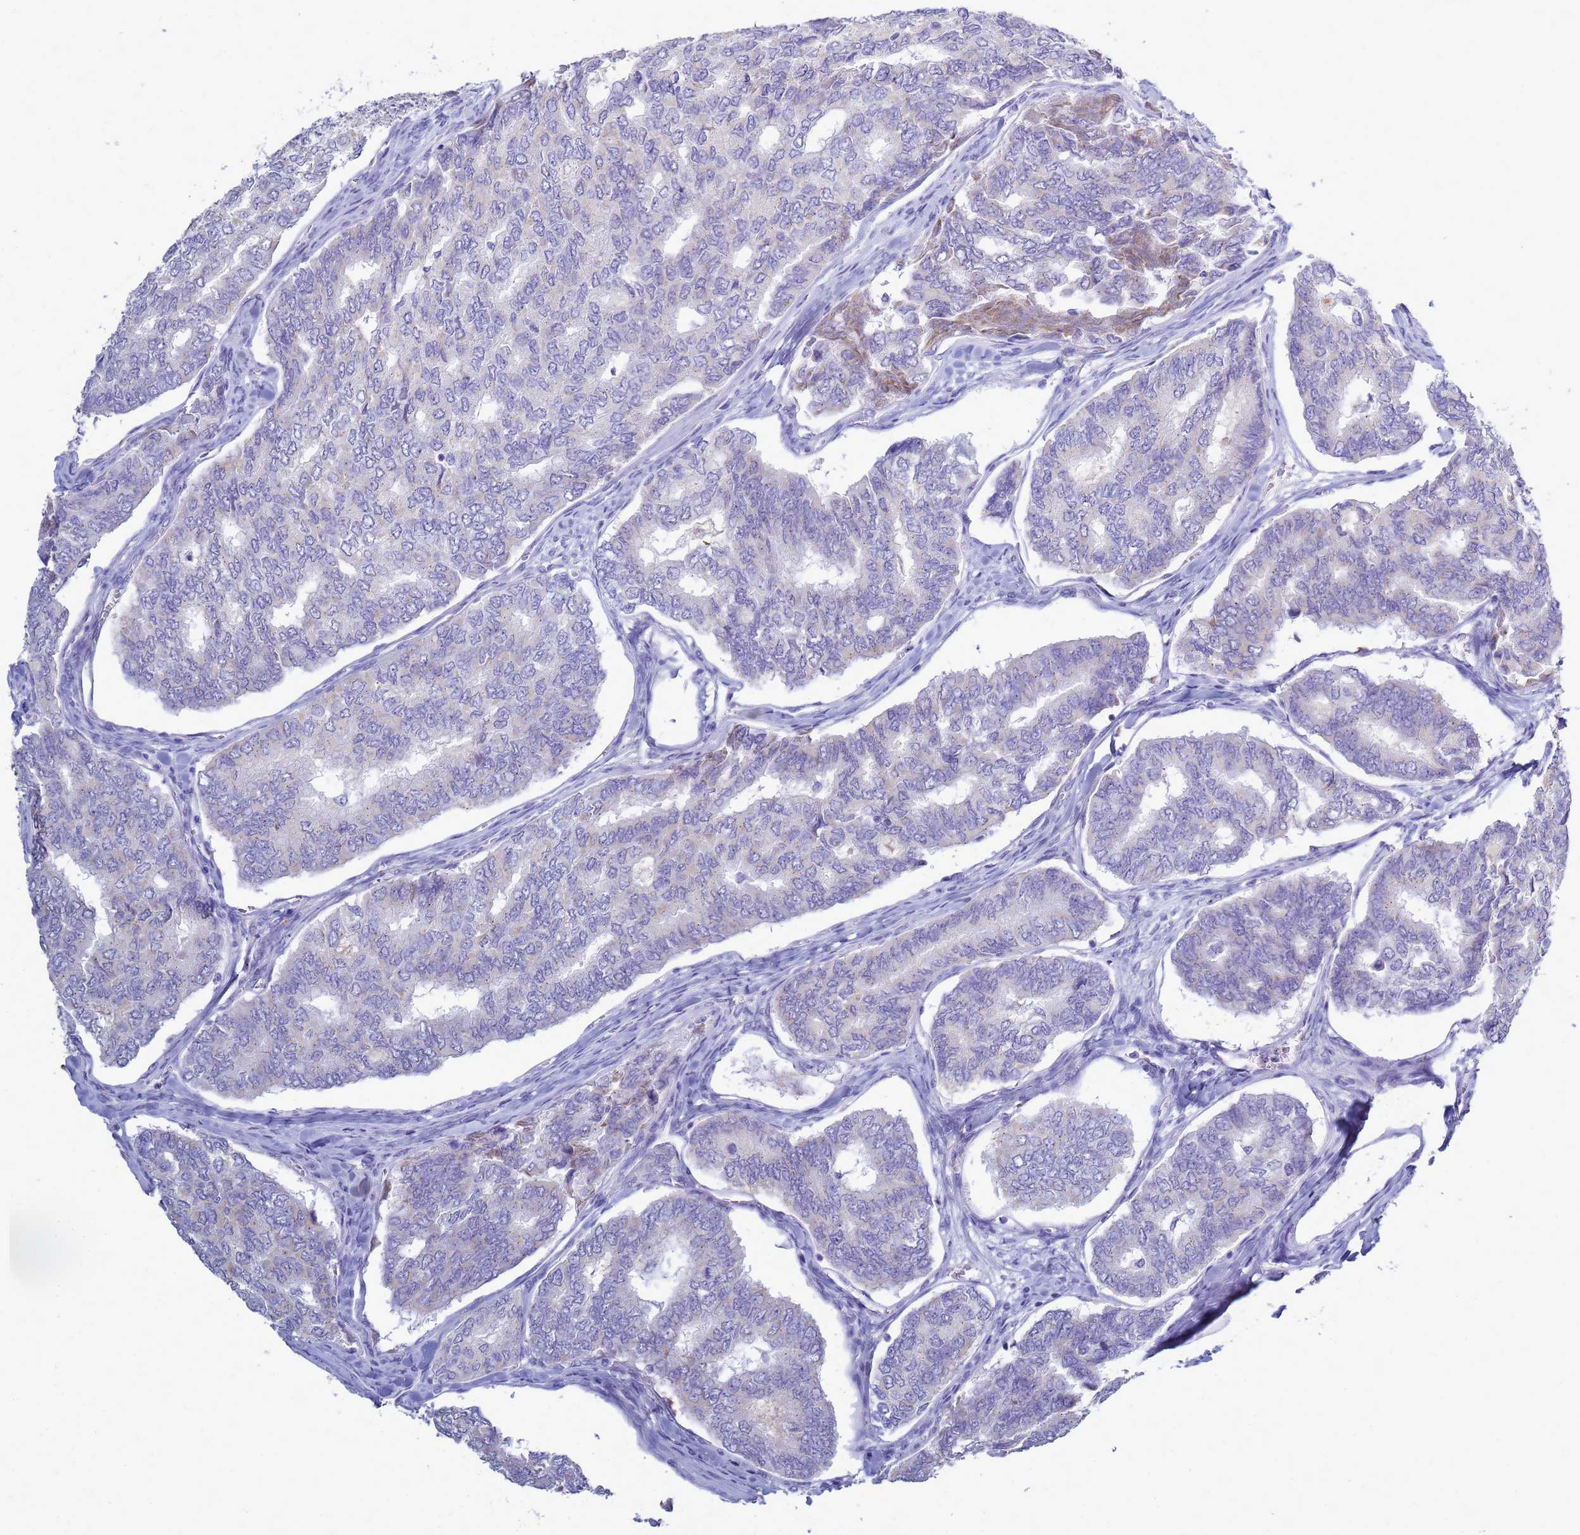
{"staining": {"intensity": "negative", "quantity": "none", "location": "none"}, "tissue": "thyroid cancer", "cell_type": "Tumor cells", "image_type": "cancer", "snomed": [{"axis": "morphology", "description": "Papillary adenocarcinoma, NOS"}, {"axis": "topography", "description": "Thyroid gland"}], "caption": "Tumor cells are negative for protein expression in human thyroid papillary adenocarcinoma.", "gene": "B3GNT8", "patient": {"sex": "female", "age": 35}}